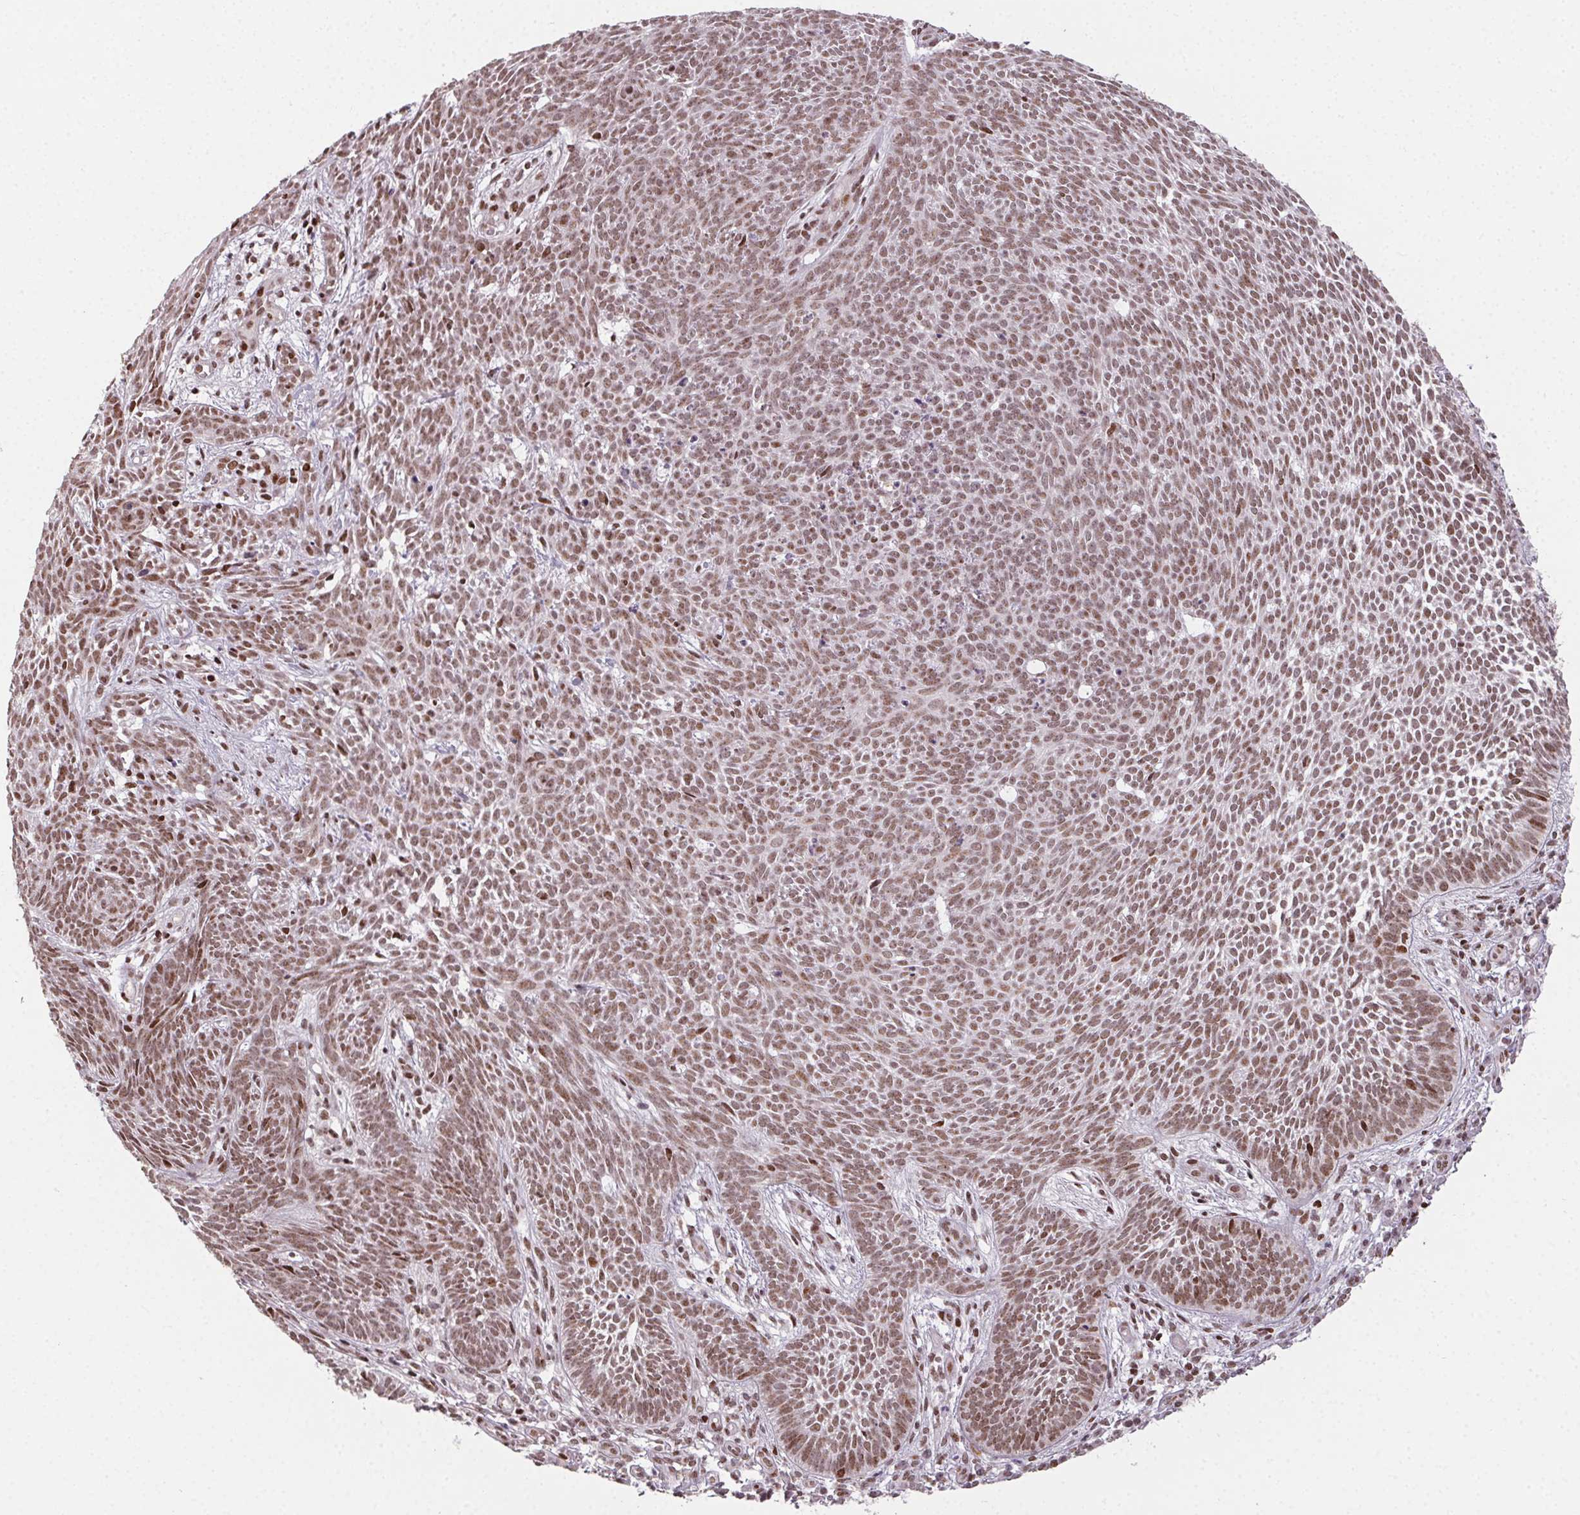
{"staining": {"intensity": "moderate", "quantity": ">75%", "location": "nuclear"}, "tissue": "skin cancer", "cell_type": "Tumor cells", "image_type": "cancer", "snomed": [{"axis": "morphology", "description": "Basal cell carcinoma"}, {"axis": "topography", "description": "Skin"}], "caption": "IHC image of human skin cancer stained for a protein (brown), which shows medium levels of moderate nuclear staining in approximately >75% of tumor cells.", "gene": "KMT2A", "patient": {"sex": "male", "age": 59}}